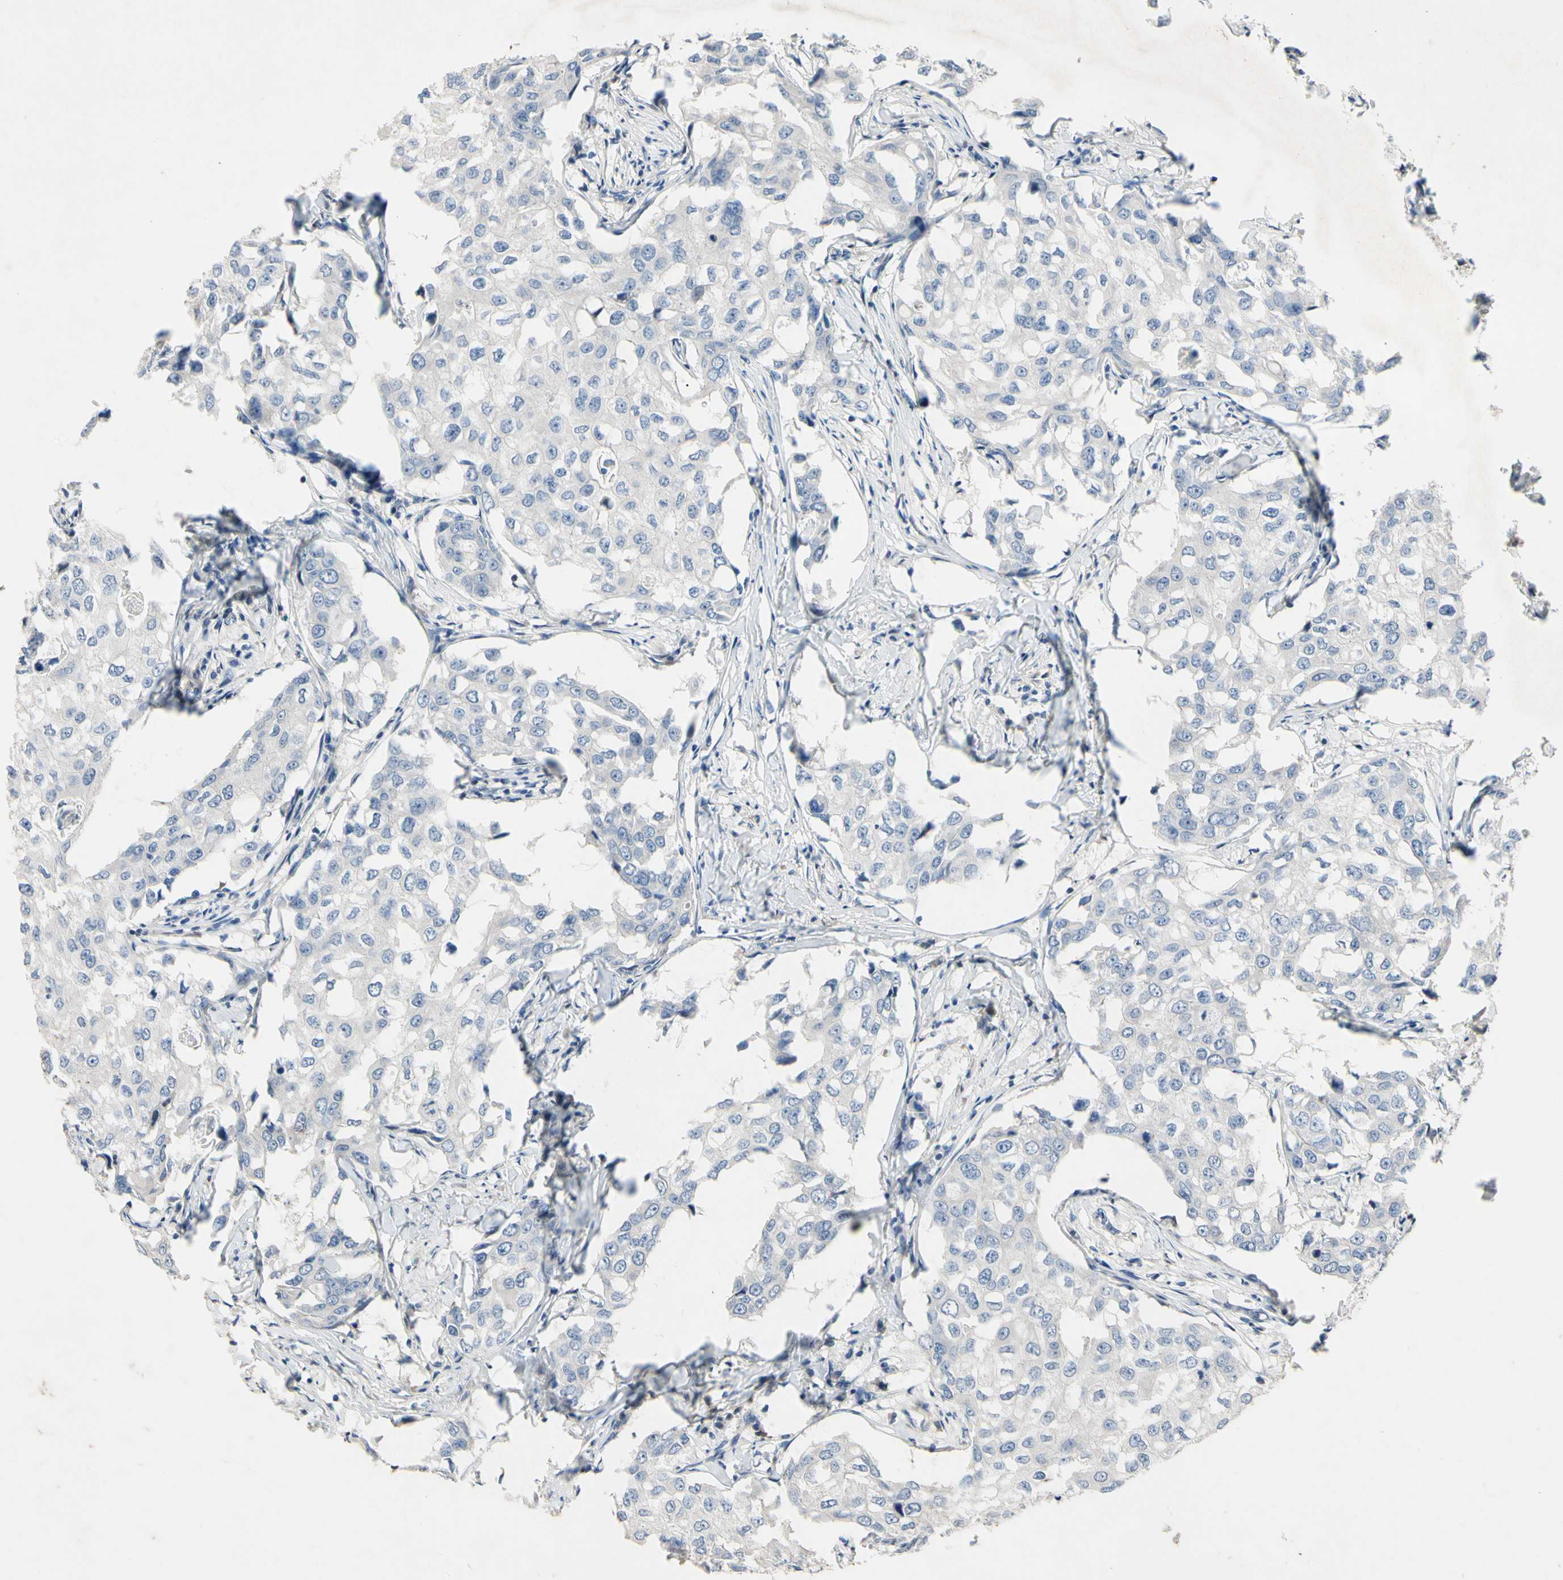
{"staining": {"intensity": "negative", "quantity": "none", "location": "none"}, "tissue": "breast cancer", "cell_type": "Tumor cells", "image_type": "cancer", "snomed": [{"axis": "morphology", "description": "Duct carcinoma"}, {"axis": "topography", "description": "Breast"}], "caption": "Tumor cells show no significant protein staining in breast cancer.", "gene": "GAS6", "patient": {"sex": "female", "age": 27}}